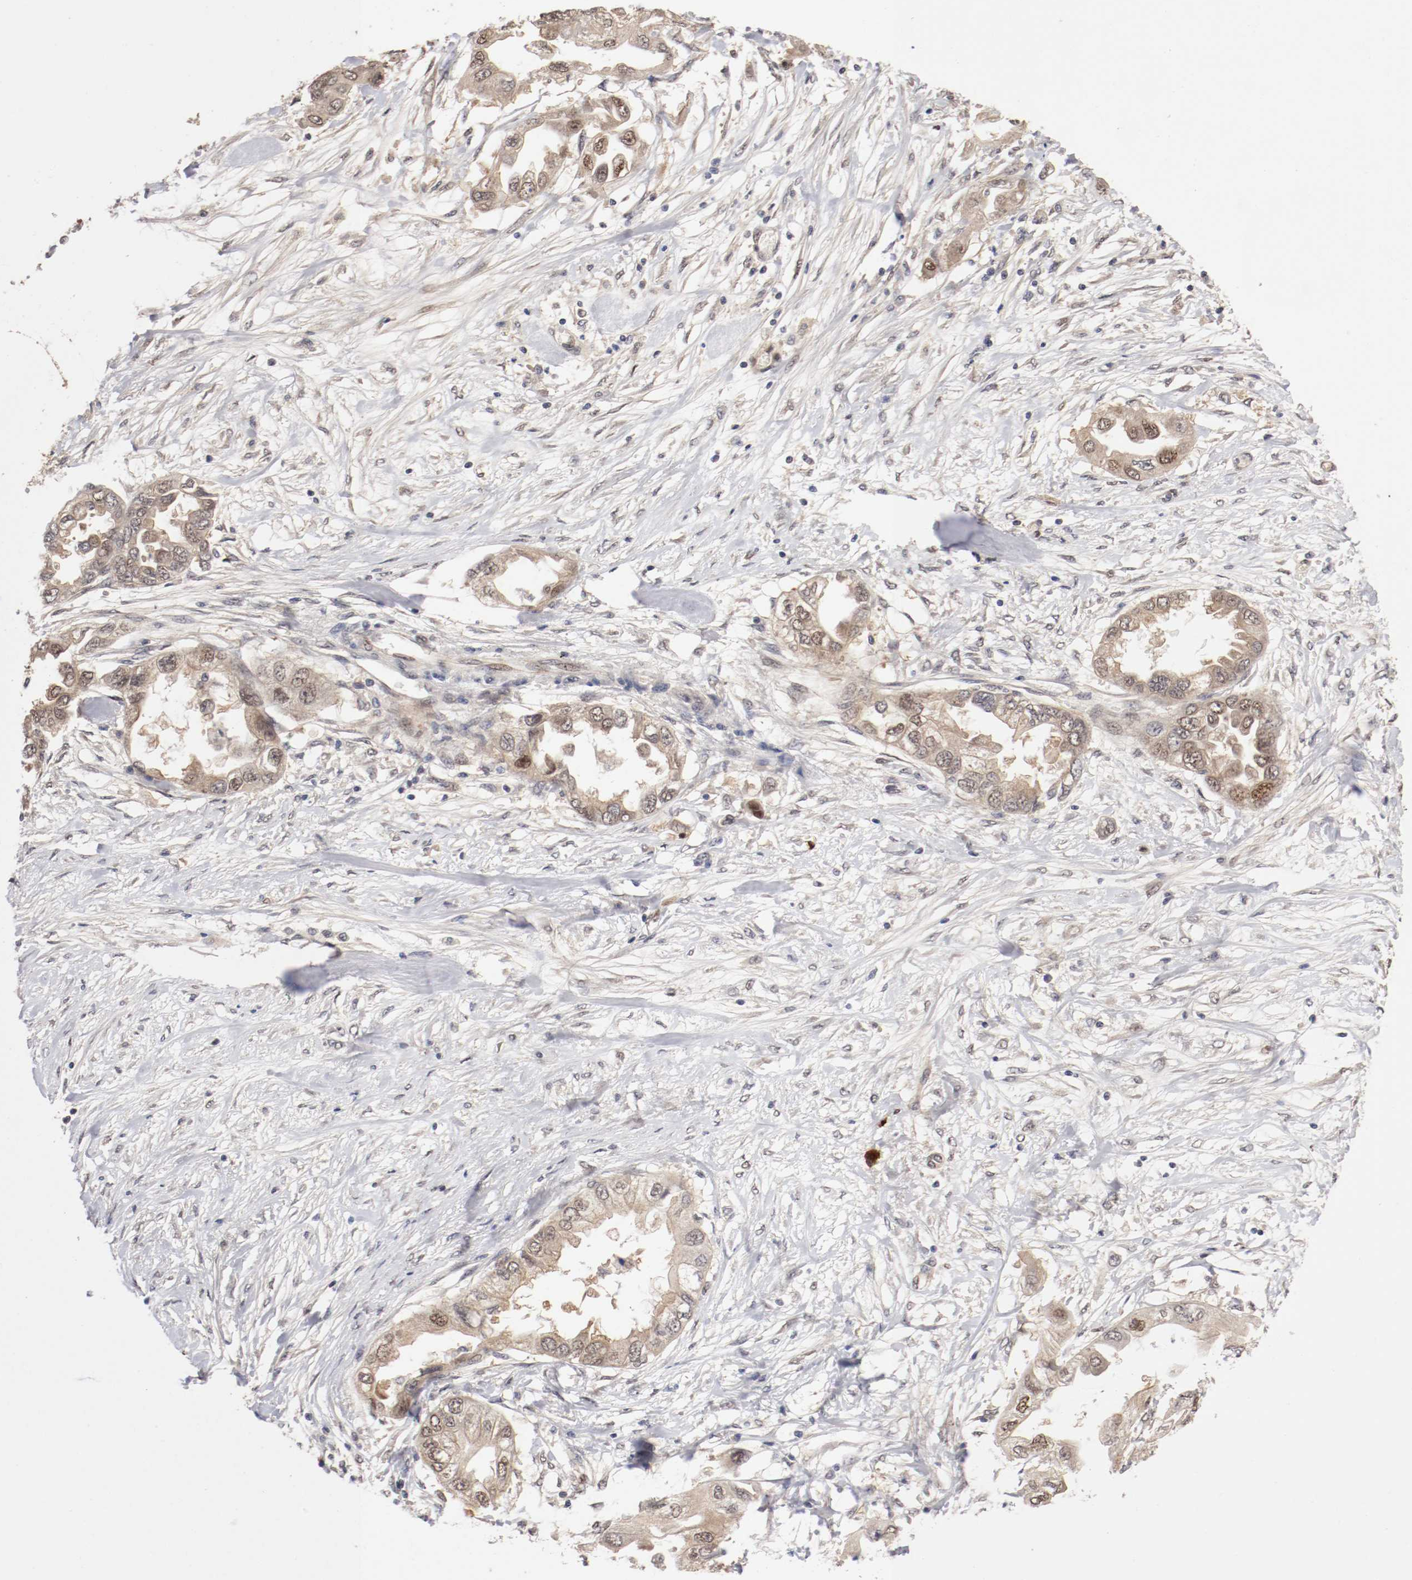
{"staining": {"intensity": "weak", "quantity": "25%-75%", "location": "cytoplasmic/membranous,nuclear"}, "tissue": "endometrial cancer", "cell_type": "Tumor cells", "image_type": "cancer", "snomed": [{"axis": "morphology", "description": "Adenocarcinoma, NOS"}, {"axis": "topography", "description": "Endometrium"}], "caption": "This is a histology image of immunohistochemistry (IHC) staining of adenocarcinoma (endometrial), which shows weak expression in the cytoplasmic/membranous and nuclear of tumor cells.", "gene": "DNMT3B", "patient": {"sex": "female", "age": 67}}